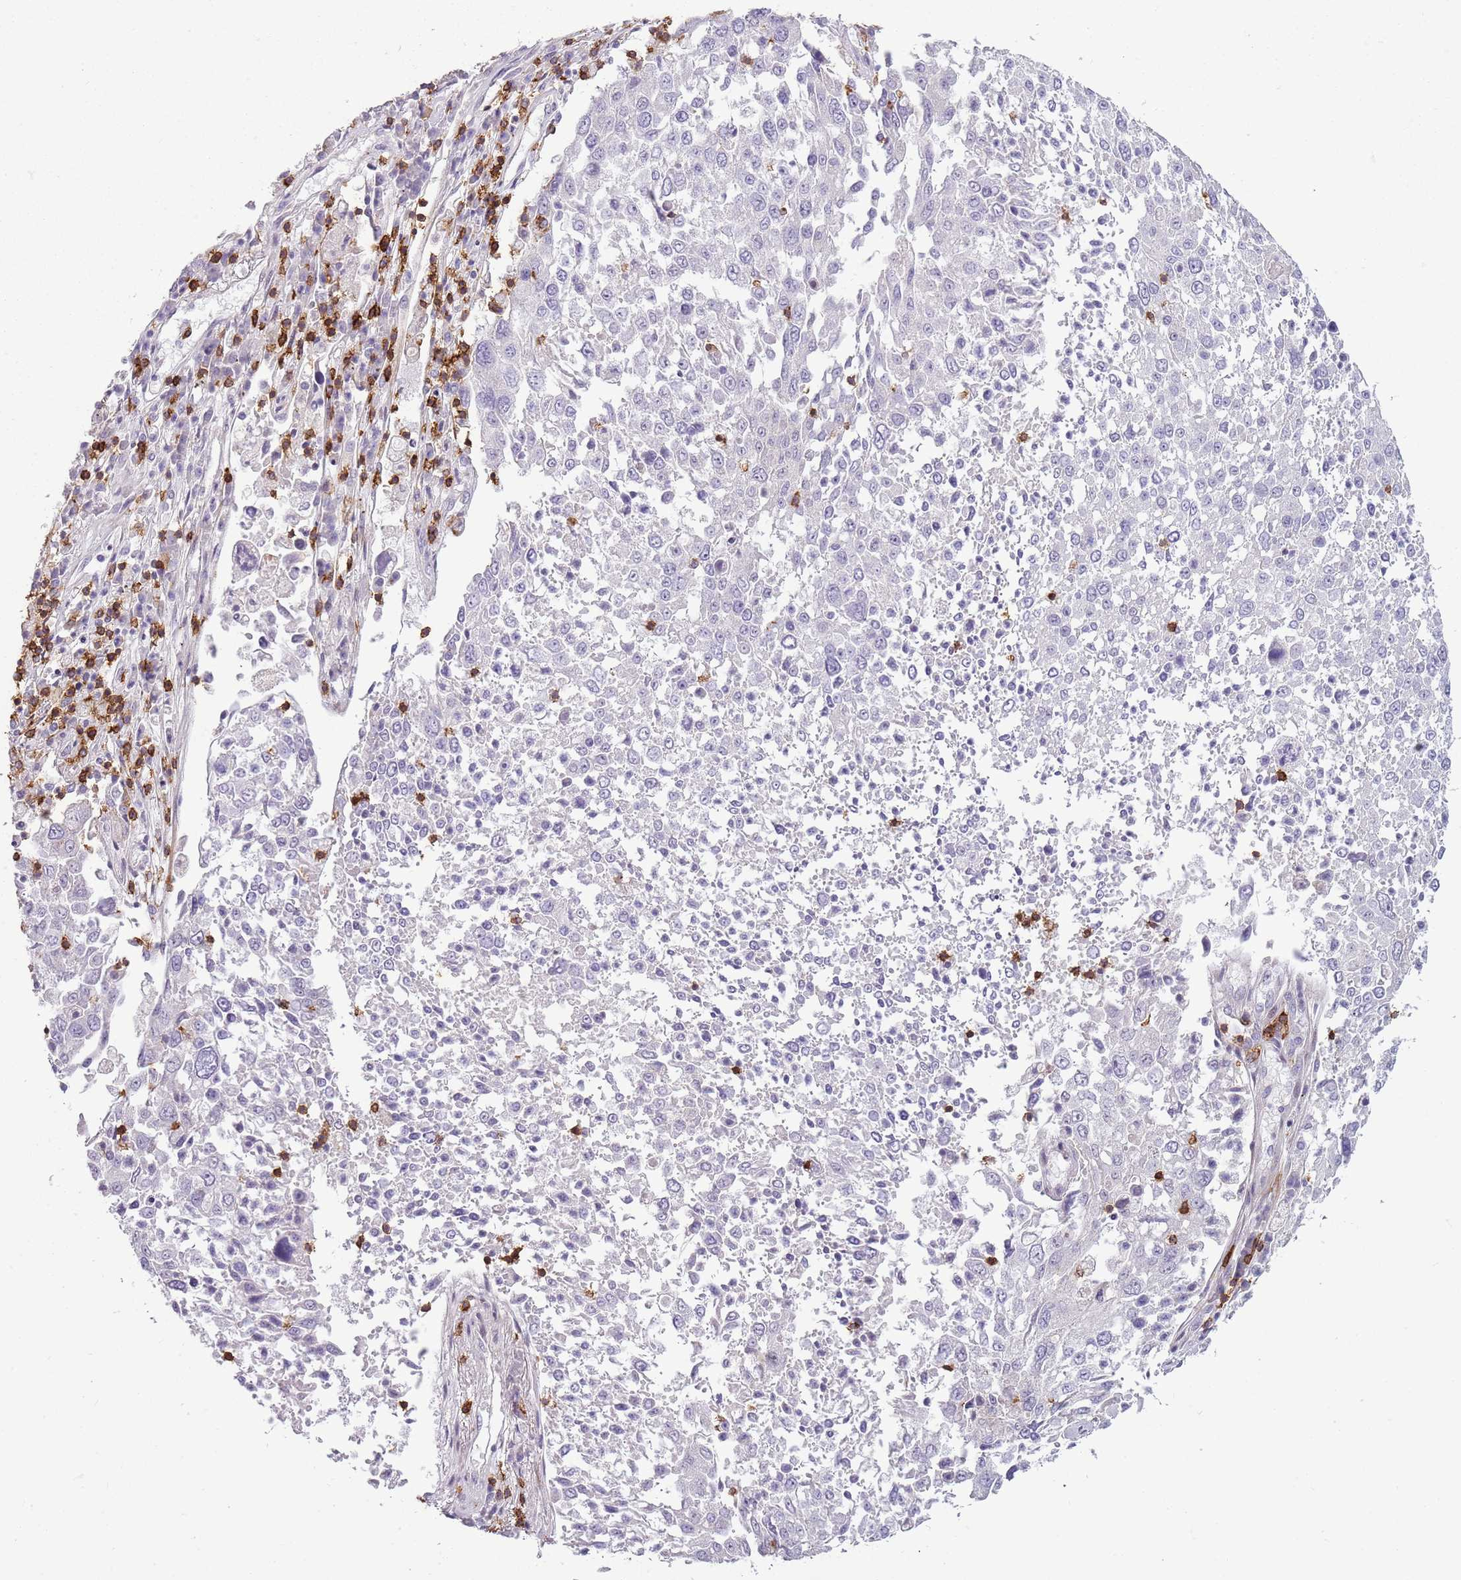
{"staining": {"intensity": "negative", "quantity": "none", "location": "none"}, "tissue": "lung cancer", "cell_type": "Tumor cells", "image_type": "cancer", "snomed": [{"axis": "morphology", "description": "Squamous cell carcinoma, NOS"}, {"axis": "topography", "description": "Lung"}], "caption": "Immunohistochemical staining of lung cancer (squamous cell carcinoma) exhibits no significant positivity in tumor cells.", "gene": "ZNF583", "patient": {"sex": "male", "age": 65}}